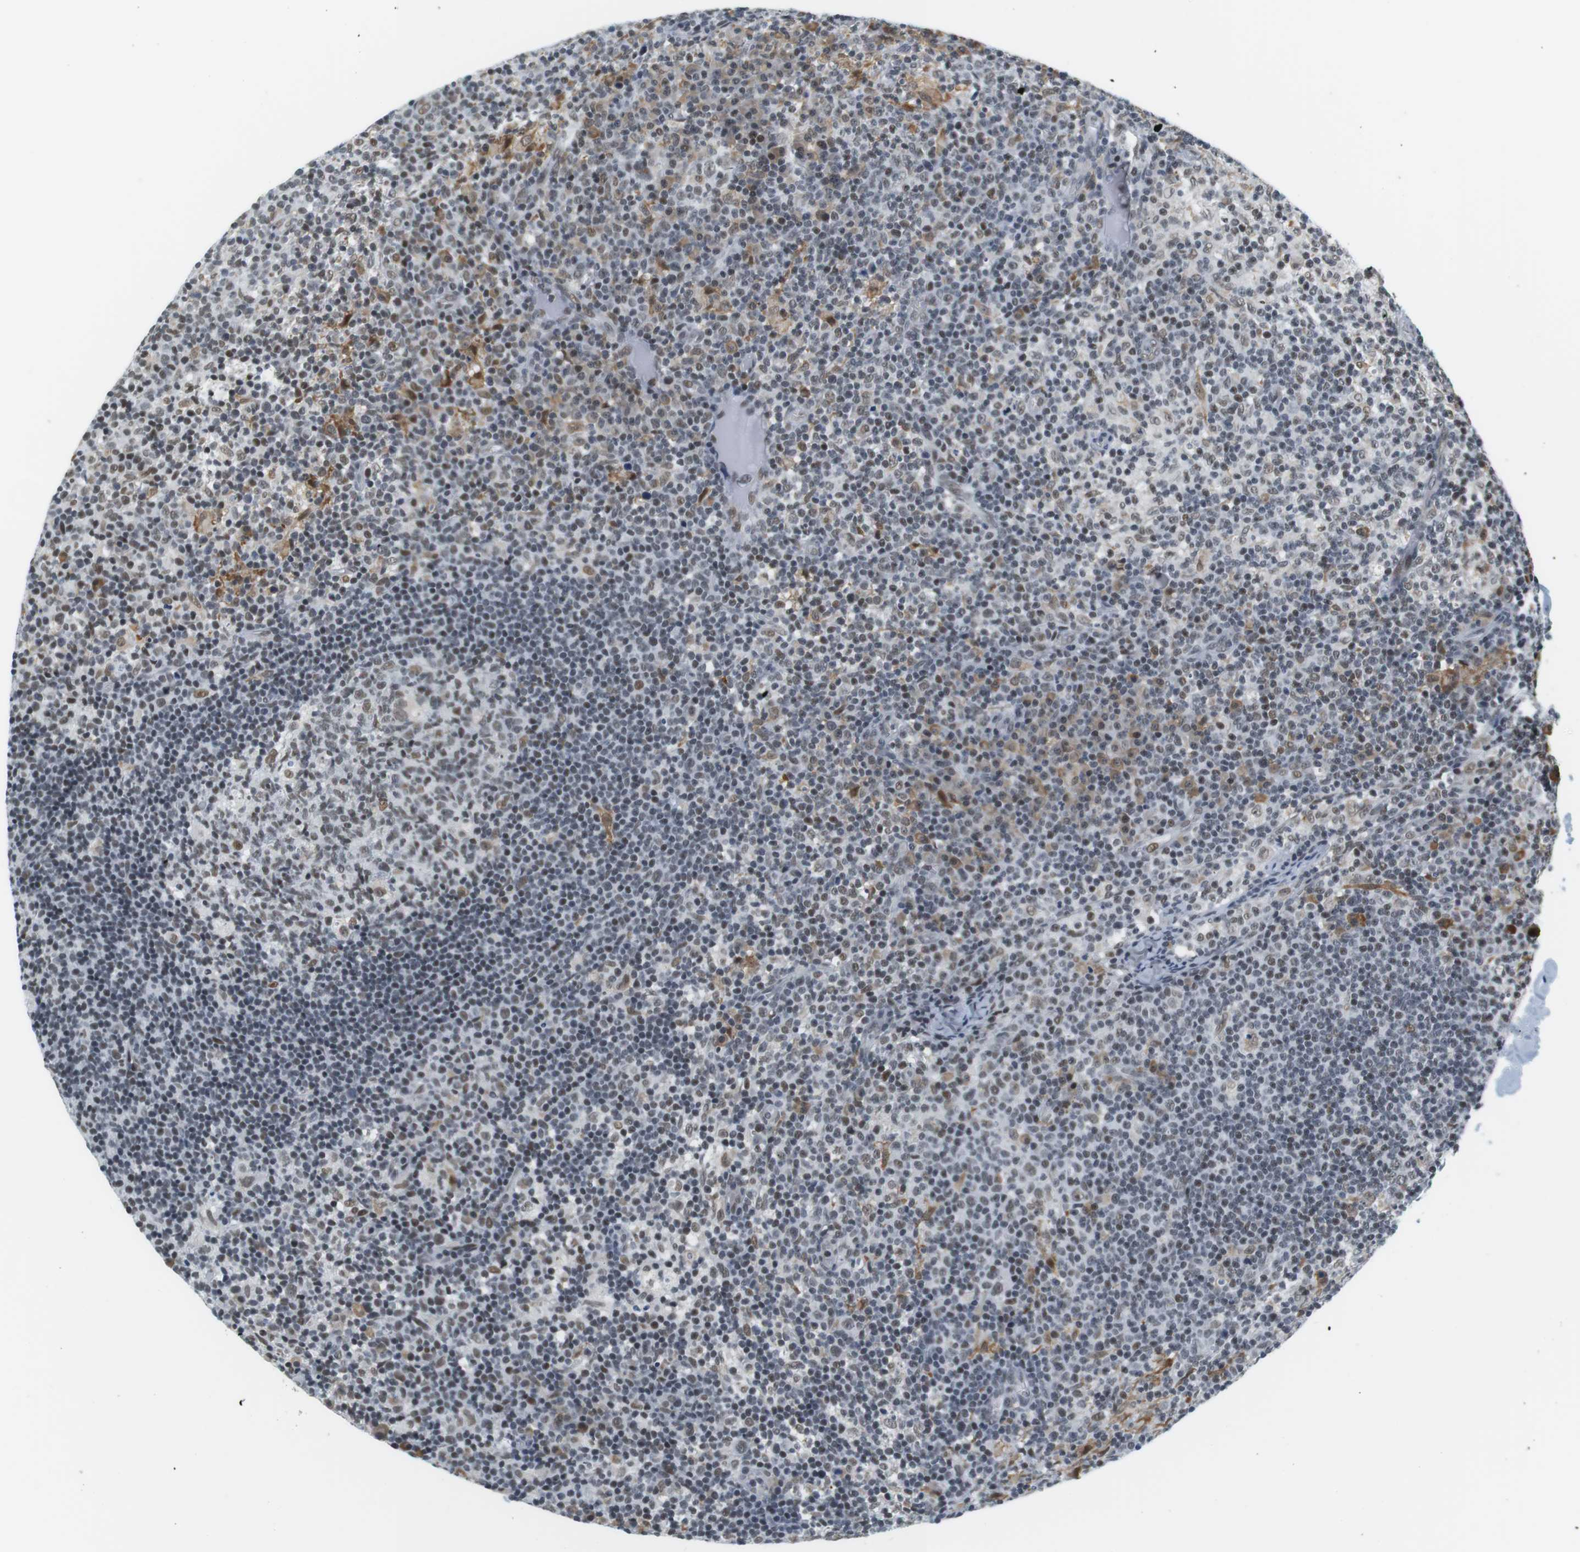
{"staining": {"intensity": "weak", "quantity": "25%-75%", "location": "nuclear"}, "tissue": "lymph node", "cell_type": "Germinal center cells", "image_type": "normal", "snomed": [{"axis": "morphology", "description": "Normal tissue, NOS"}, {"axis": "morphology", "description": "Inflammation, NOS"}, {"axis": "topography", "description": "Lymph node"}], "caption": "Protein expression analysis of unremarkable human lymph node reveals weak nuclear expression in approximately 25%-75% of germinal center cells. The protein of interest is stained brown, and the nuclei are stained in blue (DAB (3,3'-diaminobenzidine) IHC with brightfield microscopy, high magnification).", "gene": "RNF38", "patient": {"sex": "male", "age": 55}}